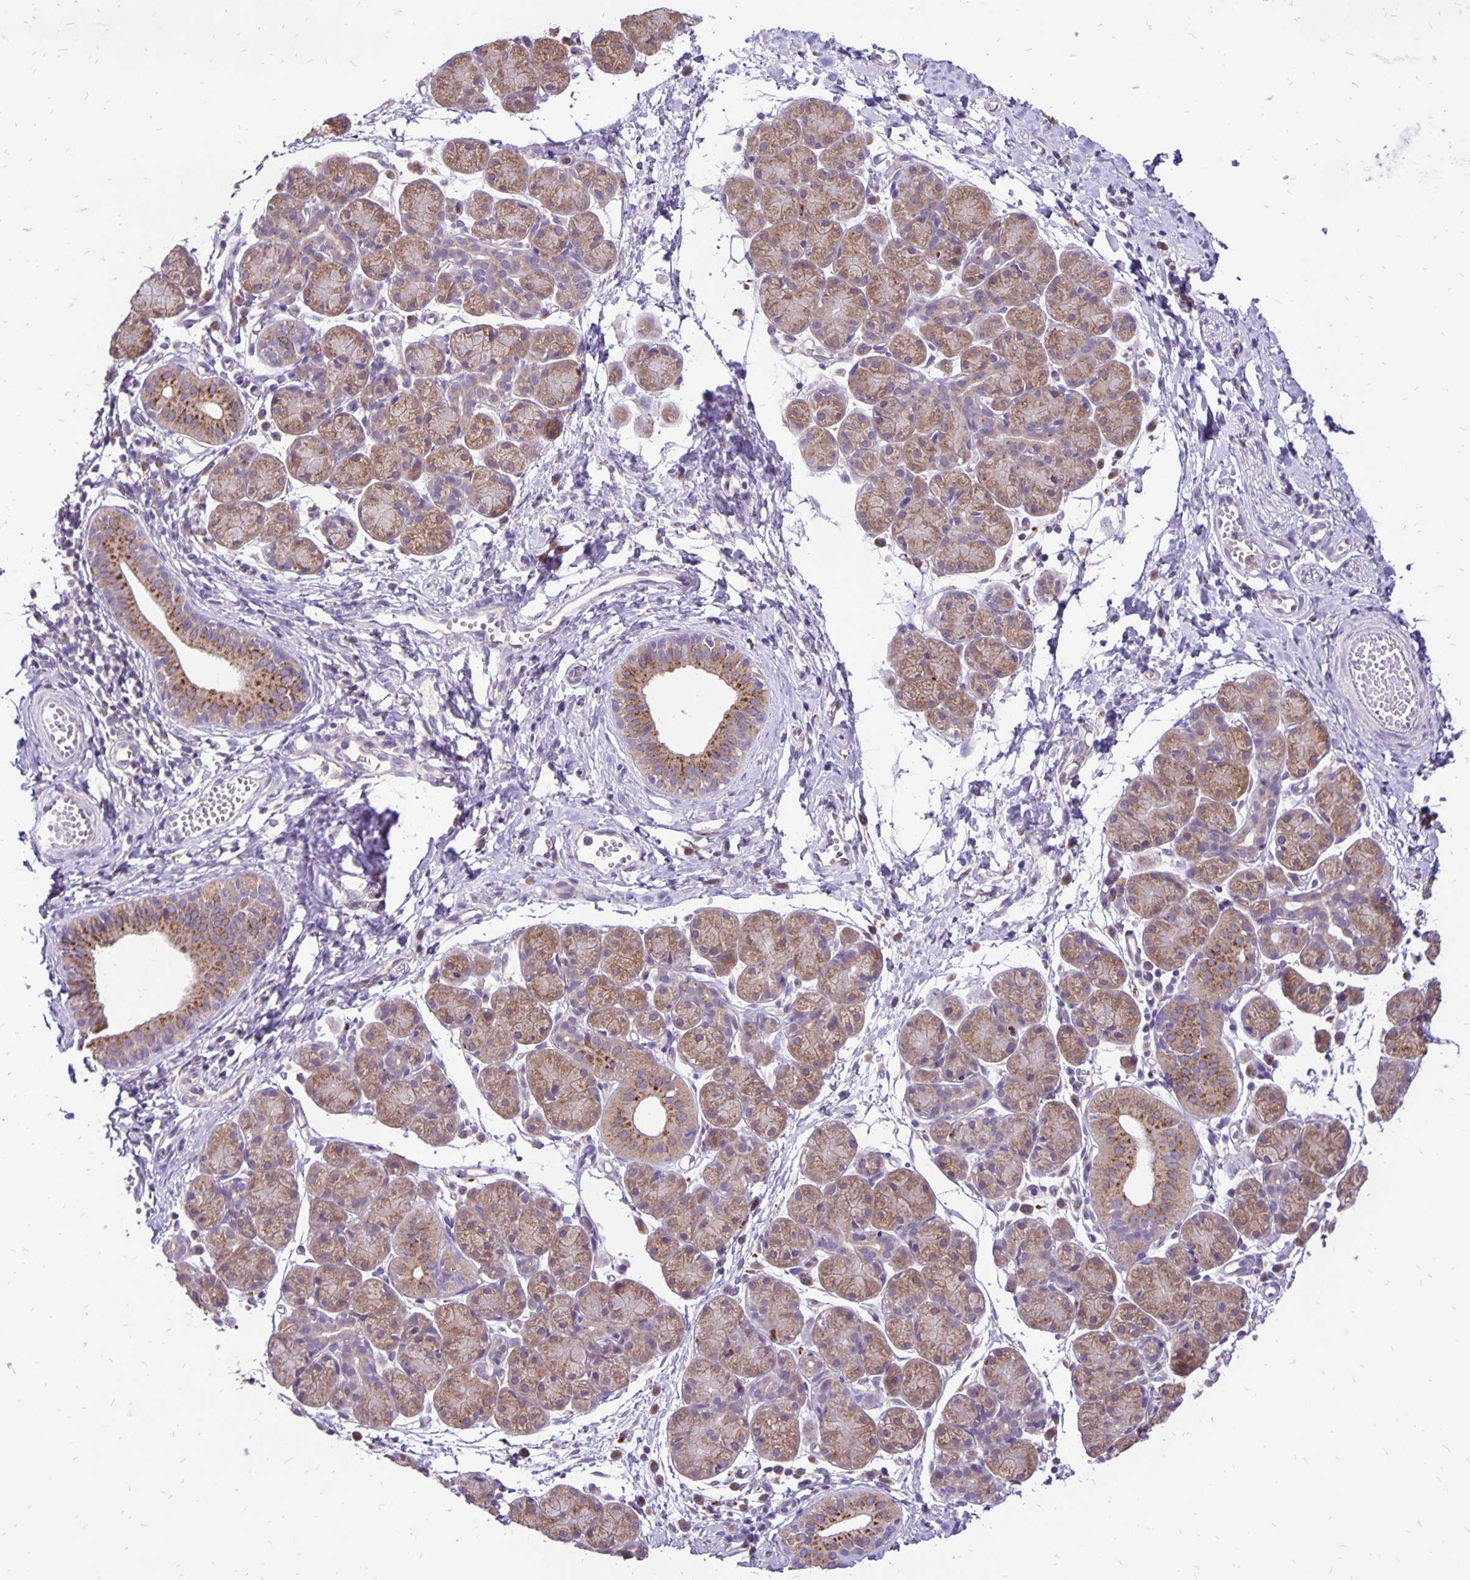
{"staining": {"intensity": "moderate", "quantity": ">75%", "location": "cytoplasmic/membranous"}, "tissue": "salivary gland", "cell_type": "Glandular cells", "image_type": "normal", "snomed": [{"axis": "morphology", "description": "Normal tissue, NOS"}, {"axis": "morphology", "description": "Inflammation, NOS"}, {"axis": "topography", "description": "Lymph node"}, {"axis": "topography", "description": "Salivary gland"}], "caption": "Glandular cells show medium levels of moderate cytoplasmic/membranous positivity in about >75% of cells in unremarkable human salivary gland.", "gene": "EIF5A", "patient": {"sex": "male", "age": 3}}